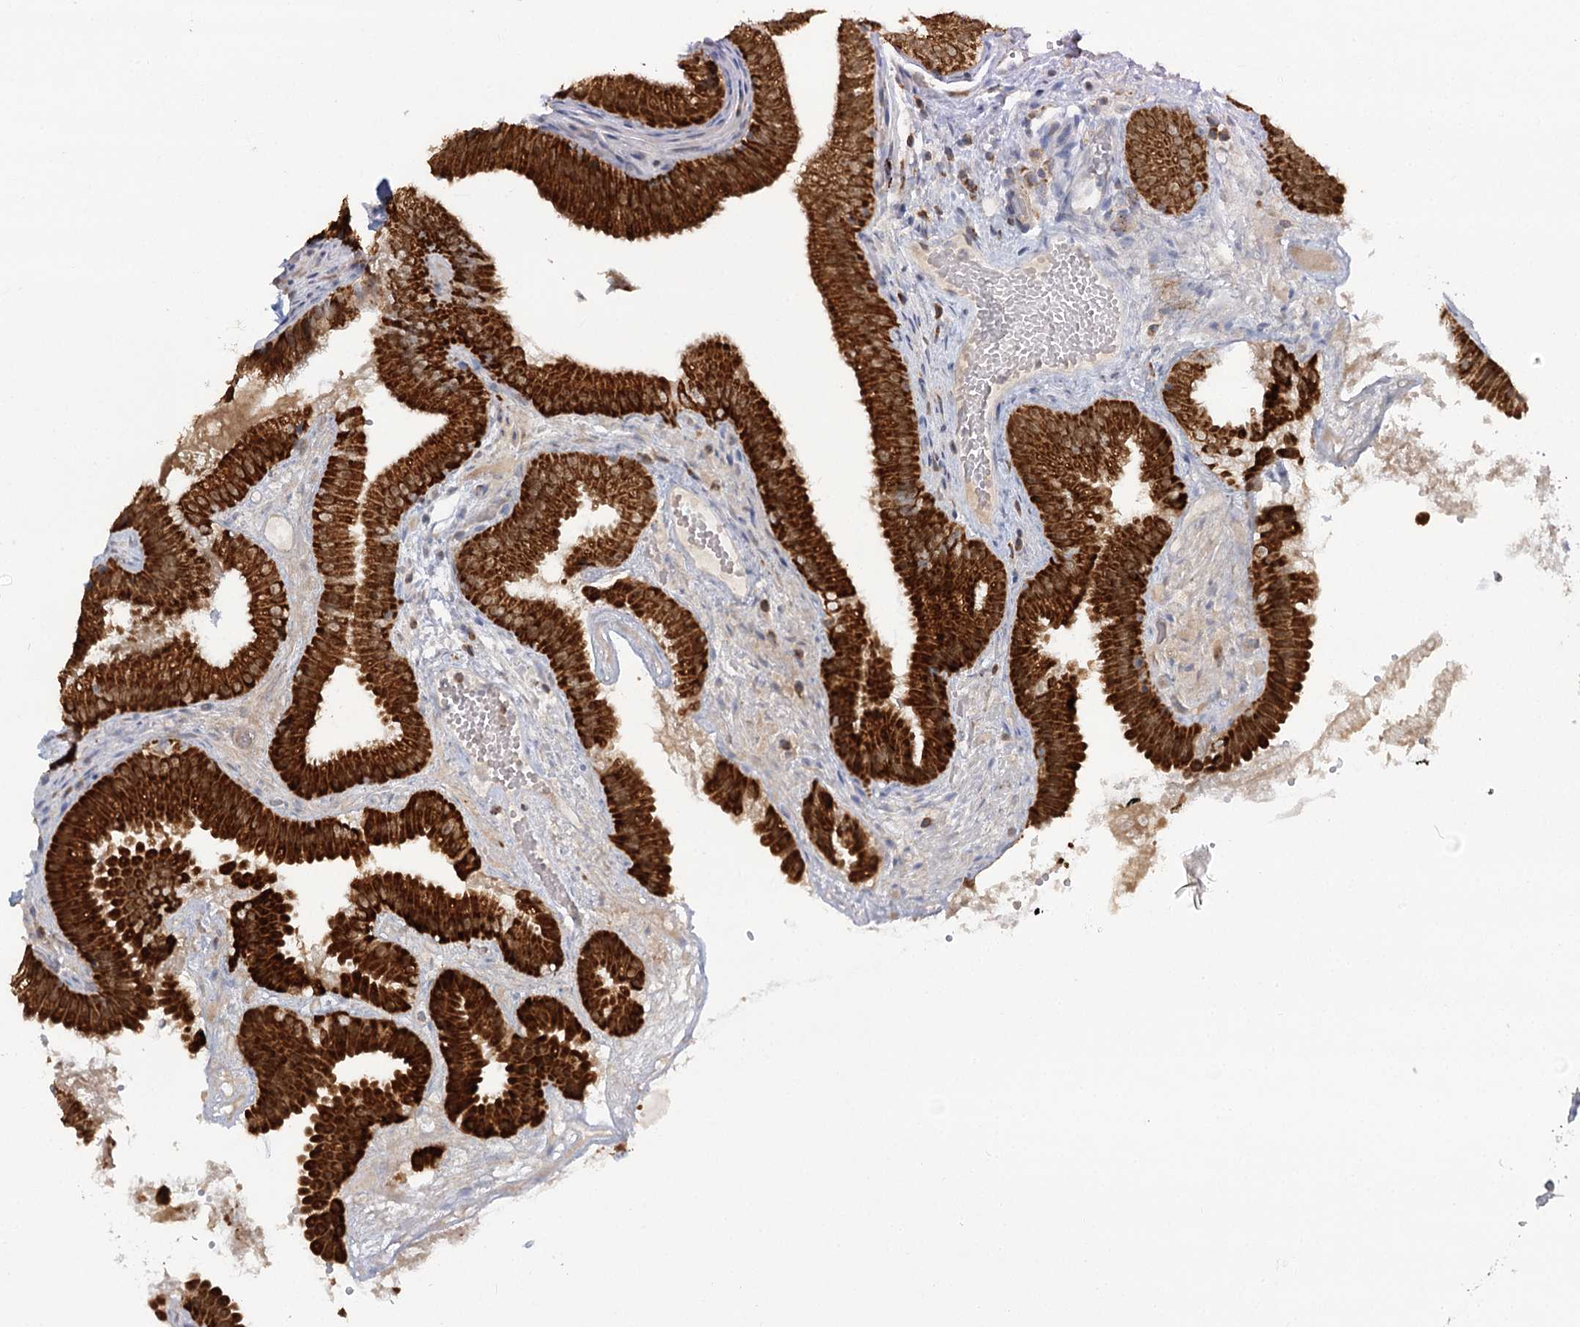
{"staining": {"intensity": "strong", "quantity": ">75%", "location": "cytoplasmic/membranous"}, "tissue": "gallbladder", "cell_type": "Glandular cells", "image_type": "normal", "snomed": [{"axis": "morphology", "description": "Normal tissue, NOS"}, {"axis": "topography", "description": "Gallbladder"}], "caption": "Immunohistochemical staining of unremarkable human gallbladder displays strong cytoplasmic/membranous protein expression in approximately >75% of glandular cells.", "gene": "TAS1R1", "patient": {"sex": "female", "age": 30}}